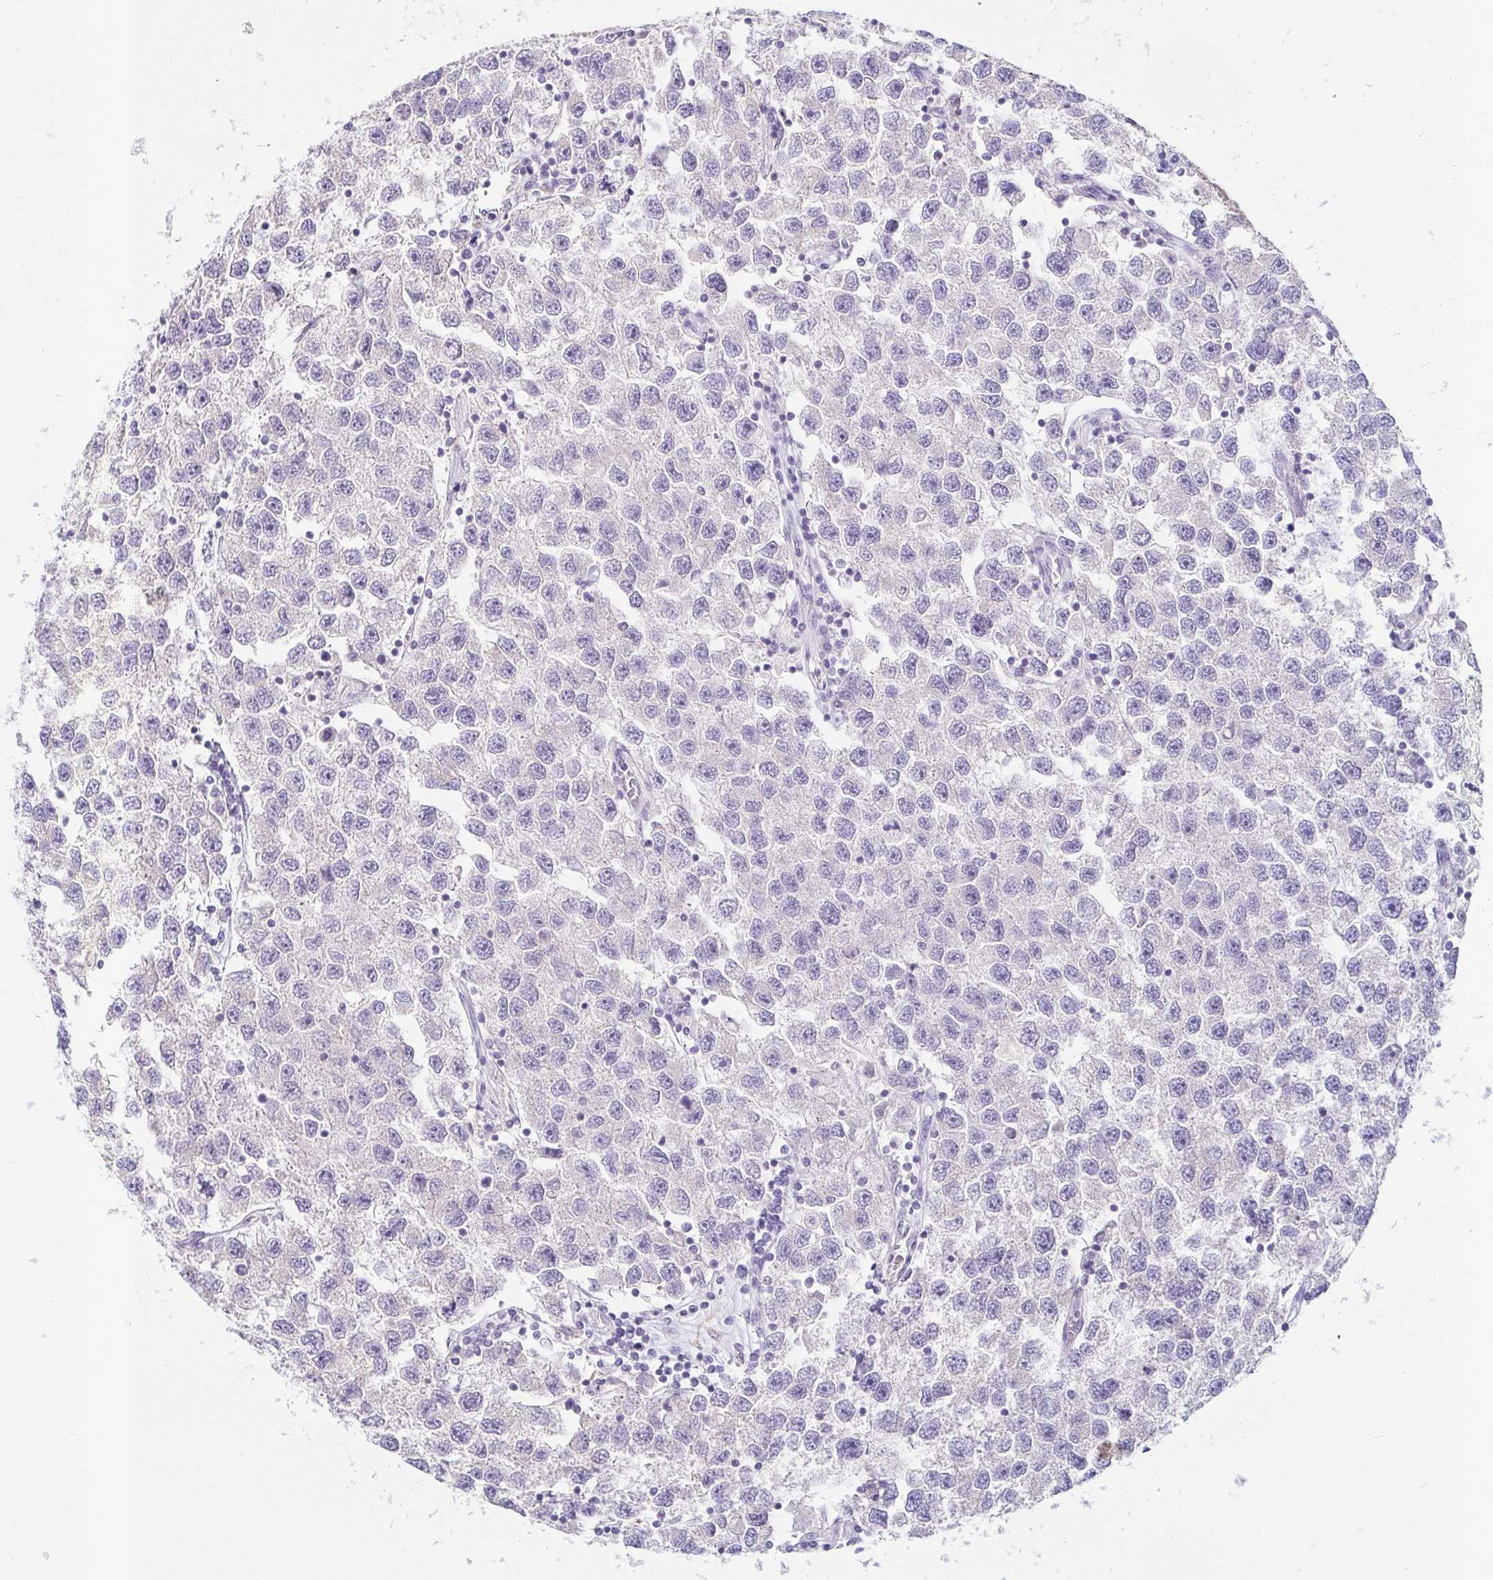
{"staining": {"intensity": "negative", "quantity": "none", "location": "none"}, "tissue": "testis cancer", "cell_type": "Tumor cells", "image_type": "cancer", "snomed": [{"axis": "morphology", "description": "Seminoma, NOS"}, {"axis": "topography", "description": "Testis"}], "caption": "This is an immunohistochemistry (IHC) histopathology image of testis cancer. There is no expression in tumor cells.", "gene": "ADH1A", "patient": {"sex": "male", "age": 26}}